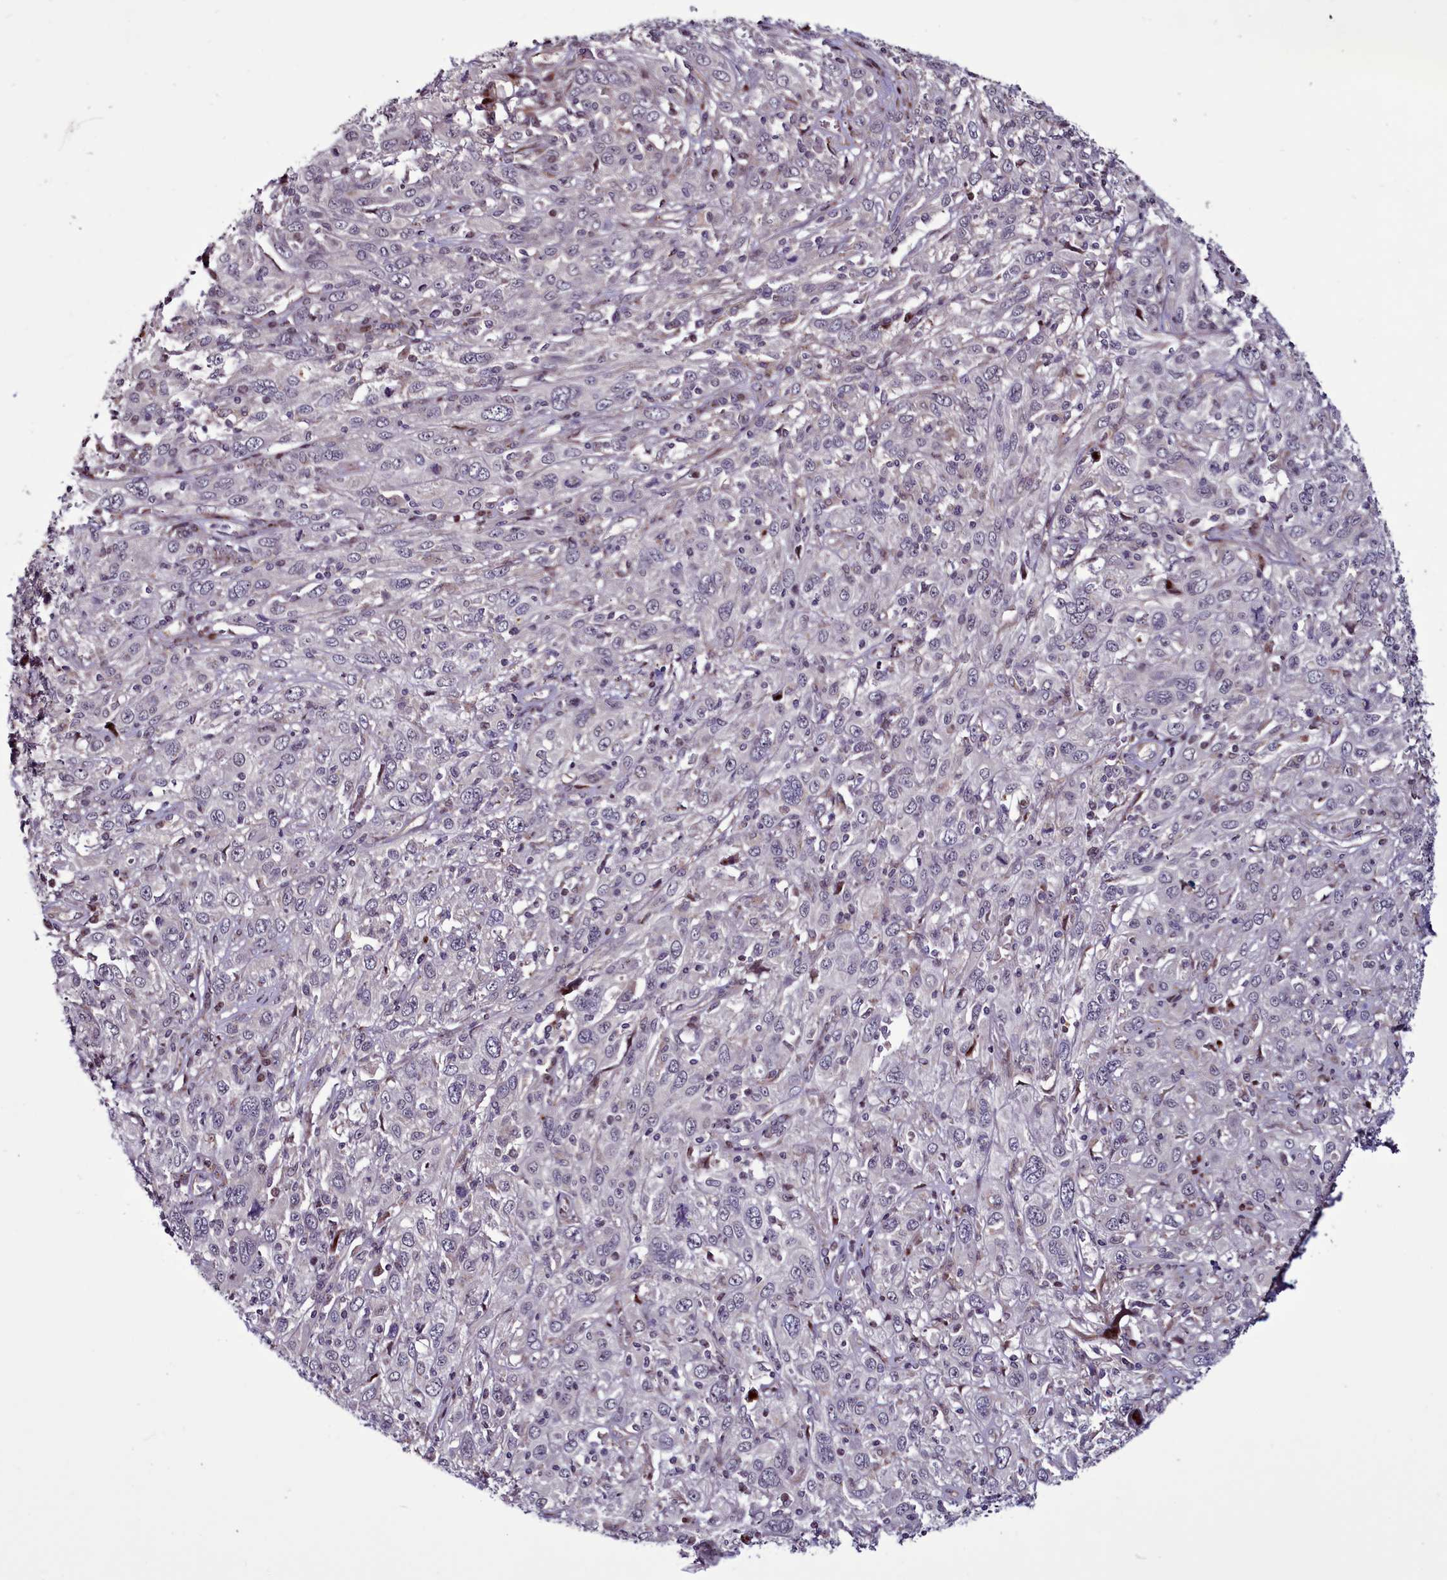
{"staining": {"intensity": "negative", "quantity": "none", "location": "none"}, "tissue": "cervical cancer", "cell_type": "Tumor cells", "image_type": "cancer", "snomed": [{"axis": "morphology", "description": "Squamous cell carcinoma, NOS"}, {"axis": "topography", "description": "Cervix"}], "caption": "Tumor cells show no significant staining in cervical cancer (squamous cell carcinoma). (DAB (3,3'-diaminobenzidine) immunohistochemistry (IHC) visualized using brightfield microscopy, high magnification).", "gene": "WBP11", "patient": {"sex": "female", "age": 46}}